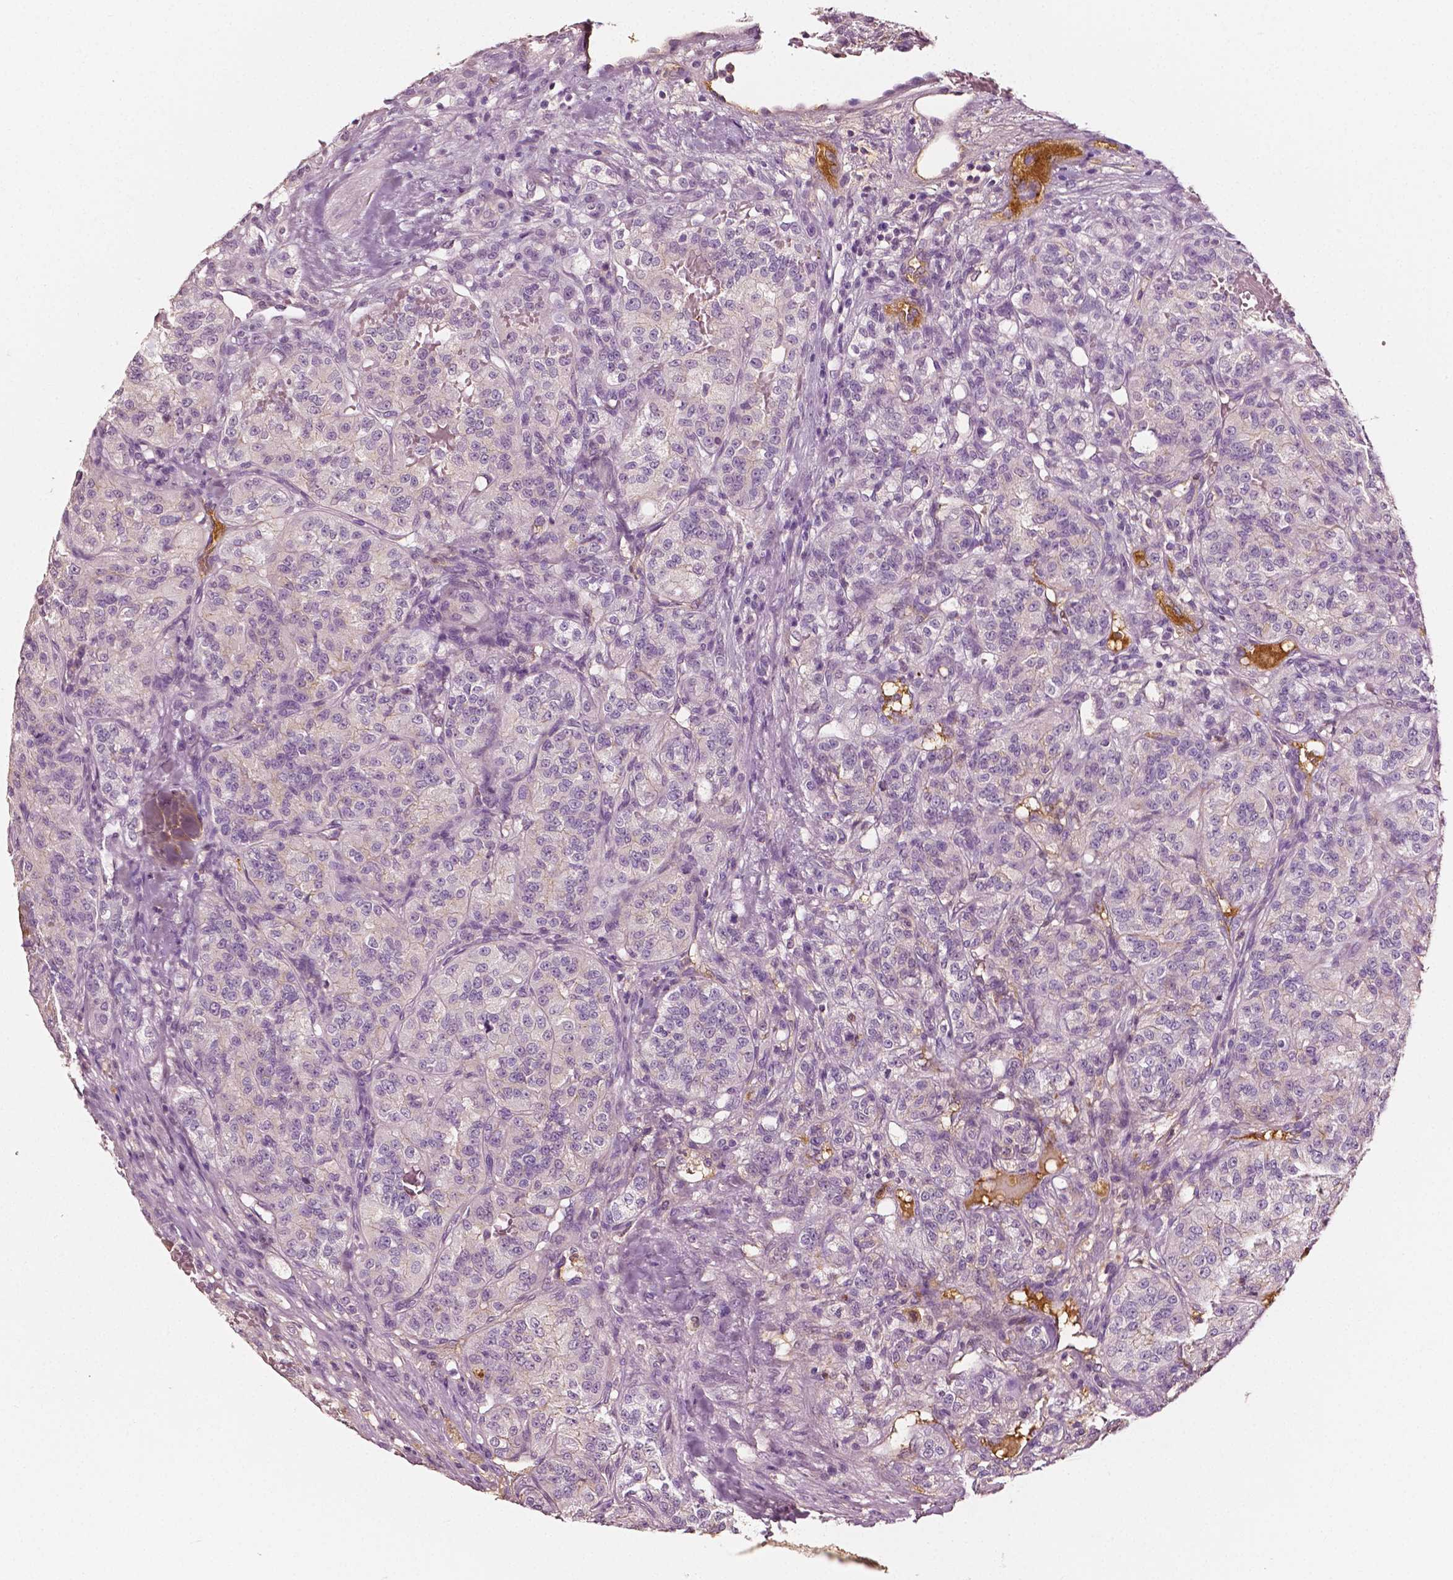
{"staining": {"intensity": "negative", "quantity": "none", "location": "none"}, "tissue": "renal cancer", "cell_type": "Tumor cells", "image_type": "cancer", "snomed": [{"axis": "morphology", "description": "Adenocarcinoma, NOS"}, {"axis": "topography", "description": "Kidney"}], "caption": "A high-resolution image shows IHC staining of renal cancer (adenocarcinoma), which shows no significant staining in tumor cells. (Brightfield microscopy of DAB immunohistochemistry (IHC) at high magnification).", "gene": "APOA4", "patient": {"sex": "female", "age": 63}}